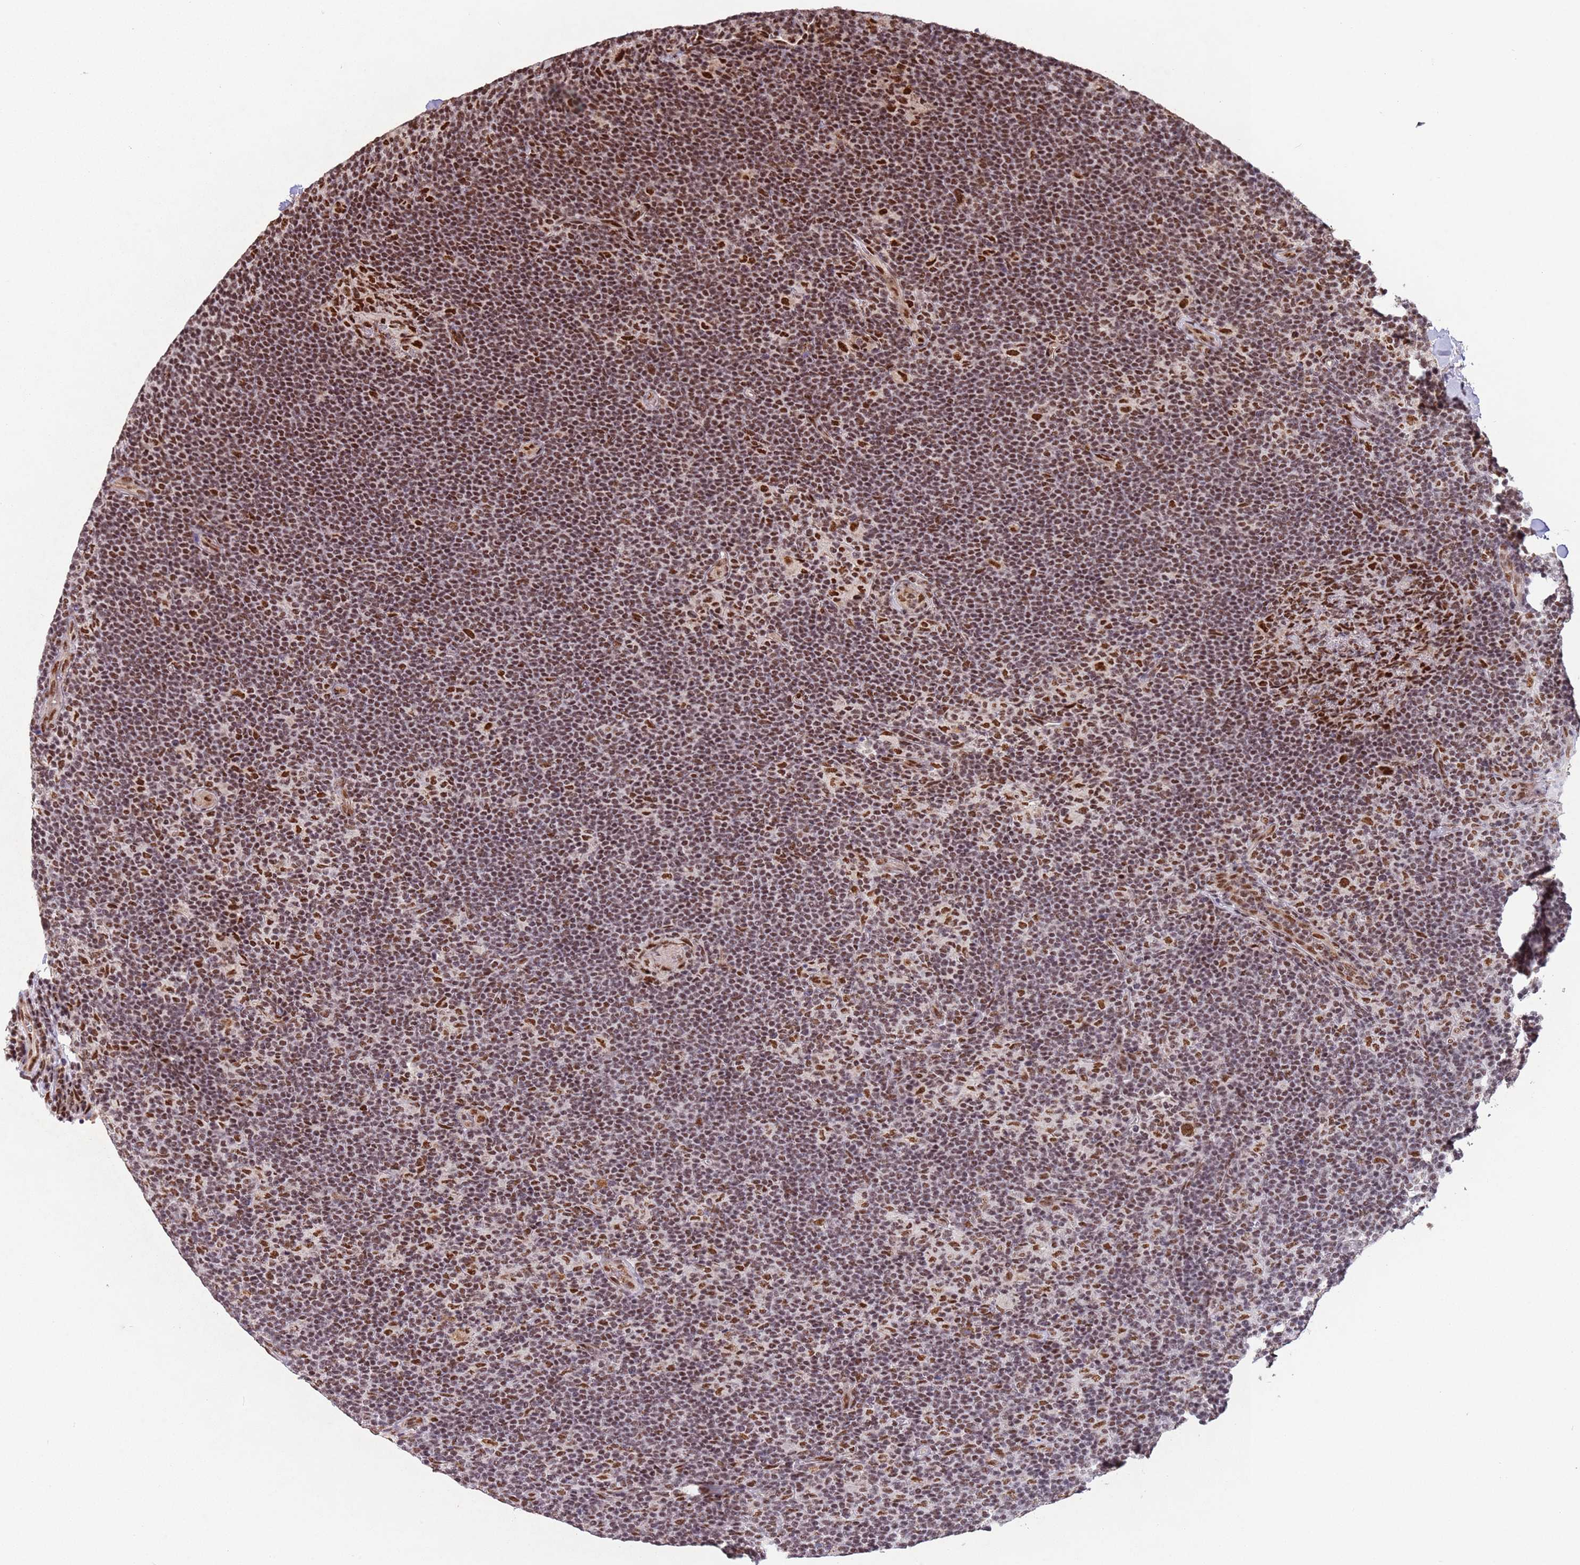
{"staining": {"intensity": "moderate", "quantity": ">75%", "location": "nuclear"}, "tissue": "lymphoma", "cell_type": "Tumor cells", "image_type": "cancer", "snomed": [{"axis": "morphology", "description": "Hodgkin's disease, NOS"}, {"axis": "topography", "description": "Lymph node"}], "caption": "Lymphoma stained for a protein (brown) demonstrates moderate nuclear positive expression in about >75% of tumor cells.", "gene": "ESF1", "patient": {"sex": "female", "age": 57}}